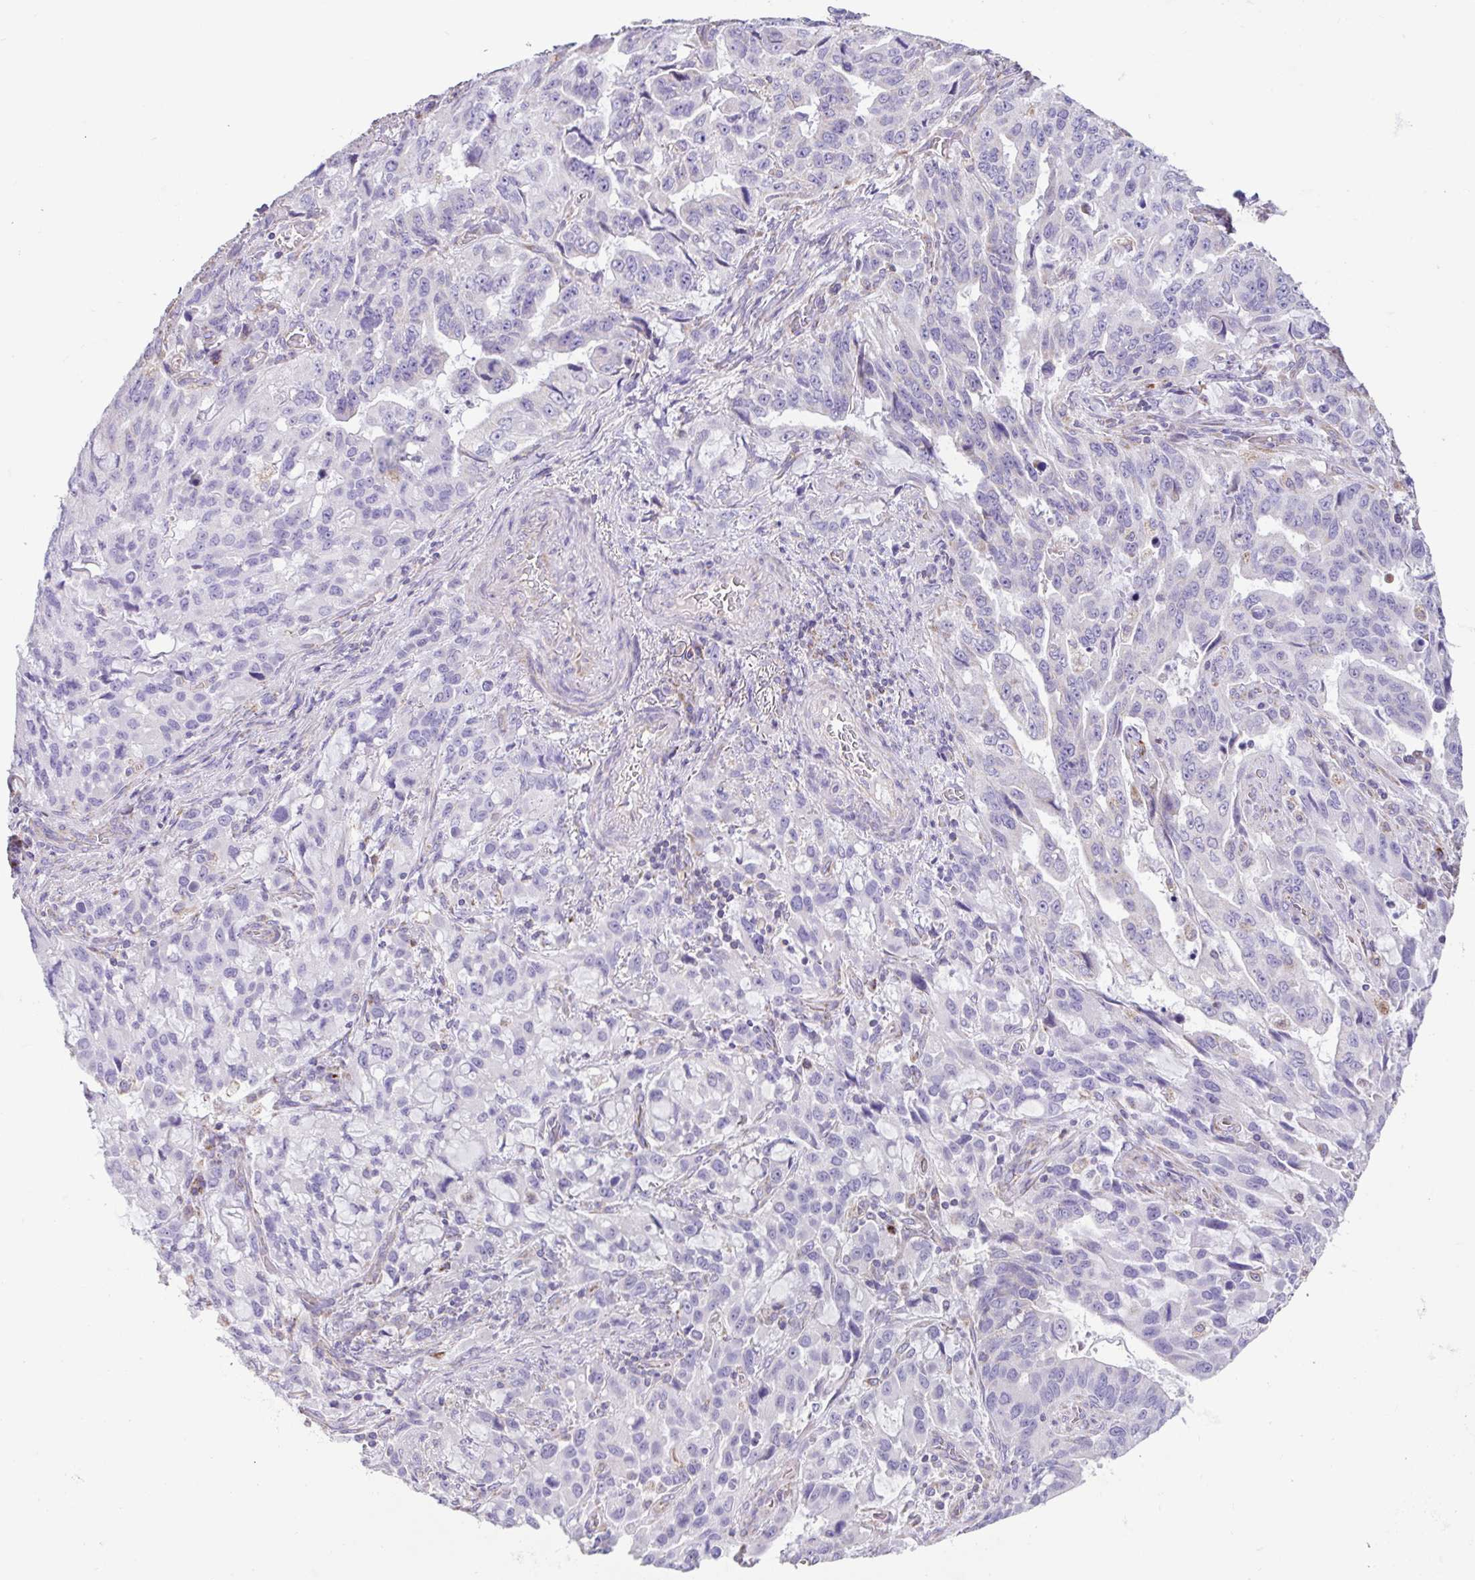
{"staining": {"intensity": "negative", "quantity": "none", "location": "none"}, "tissue": "stomach cancer", "cell_type": "Tumor cells", "image_type": "cancer", "snomed": [{"axis": "morphology", "description": "Adenocarcinoma, NOS"}, {"axis": "topography", "description": "Stomach, upper"}], "caption": "Immunohistochemistry (IHC) micrograph of stomach cancer stained for a protein (brown), which demonstrates no expression in tumor cells. The staining is performed using DAB brown chromogen with nuclei counter-stained in using hematoxylin.", "gene": "DOK7", "patient": {"sex": "male", "age": 85}}